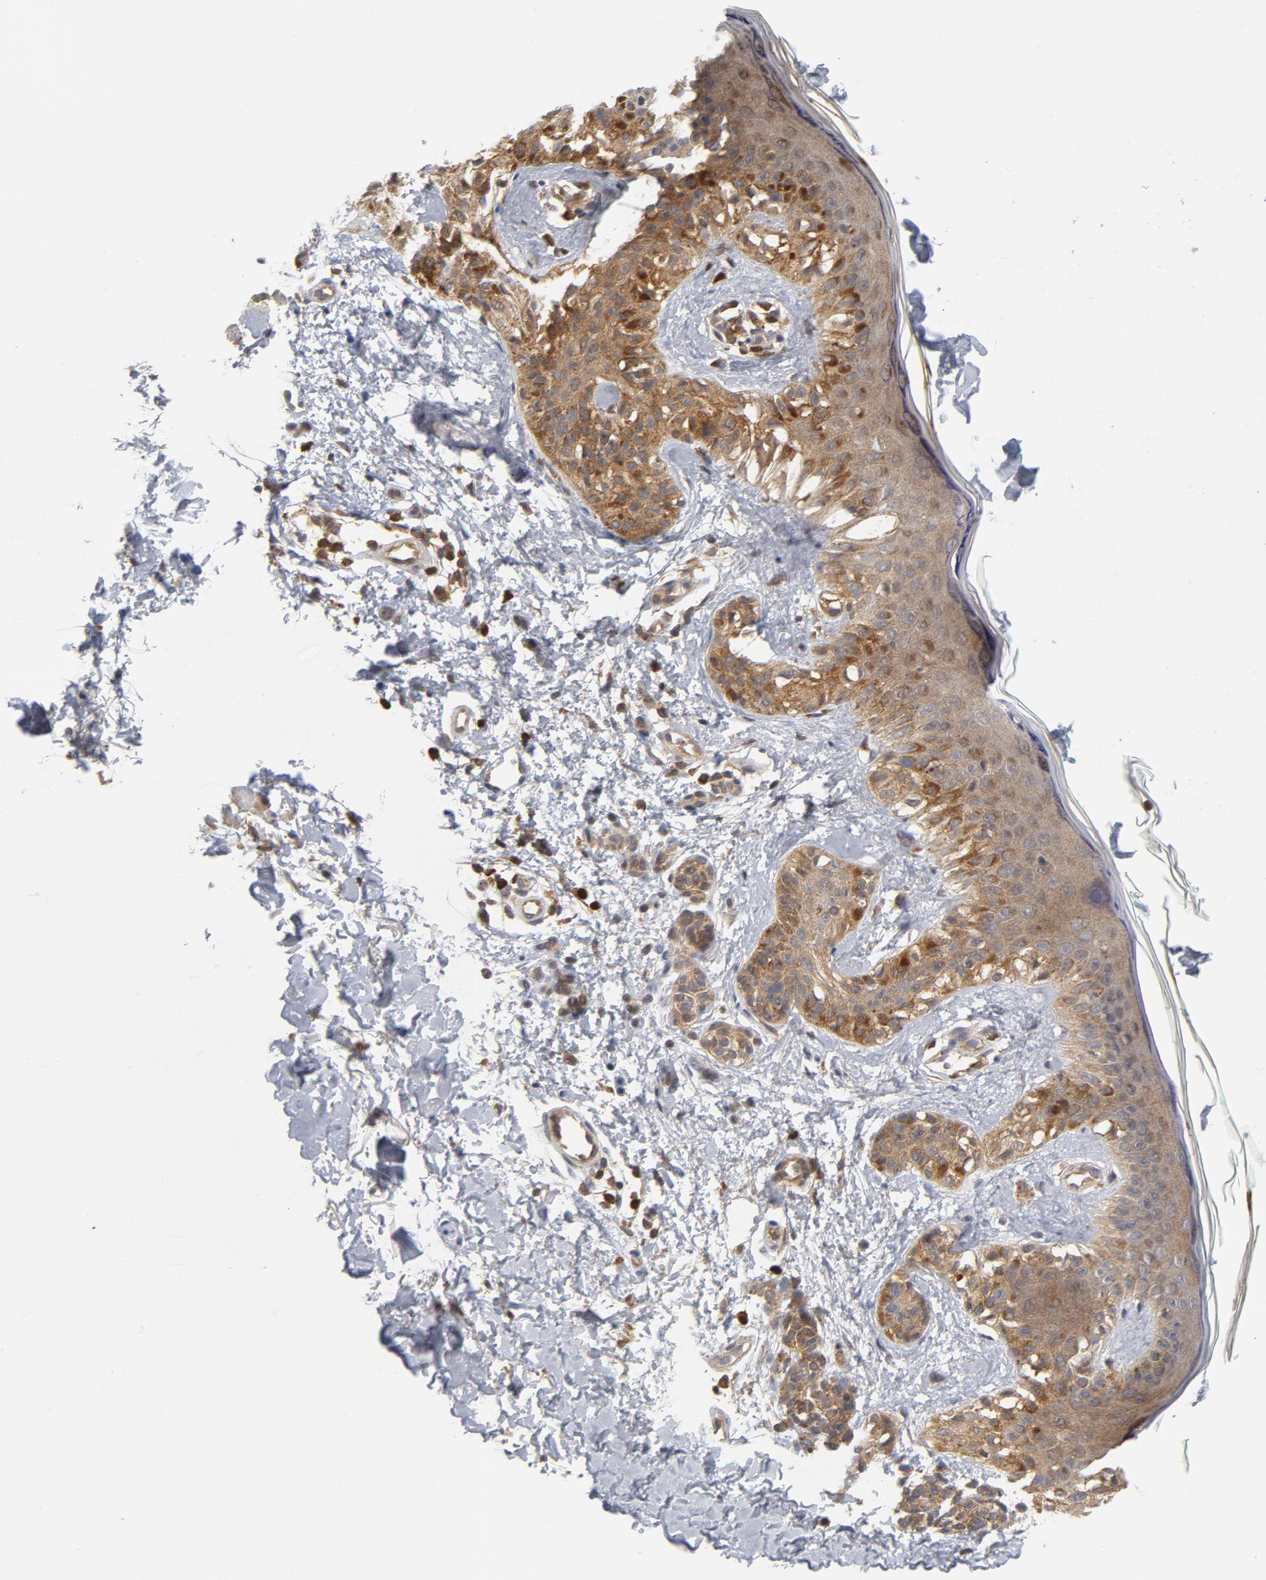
{"staining": {"intensity": "moderate", "quantity": ">75%", "location": "cytoplasmic/membranous"}, "tissue": "melanoma", "cell_type": "Tumor cells", "image_type": "cancer", "snomed": [{"axis": "morphology", "description": "Normal tissue, NOS"}, {"axis": "morphology", "description": "Malignant melanoma, NOS"}, {"axis": "topography", "description": "Skin"}], "caption": "High-power microscopy captured an IHC image of malignant melanoma, revealing moderate cytoplasmic/membranous positivity in approximately >75% of tumor cells. The staining was performed using DAB, with brown indicating positive protein expression. Nuclei are stained blue with hematoxylin.", "gene": "TRADD", "patient": {"sex": "male", "age": 83}}